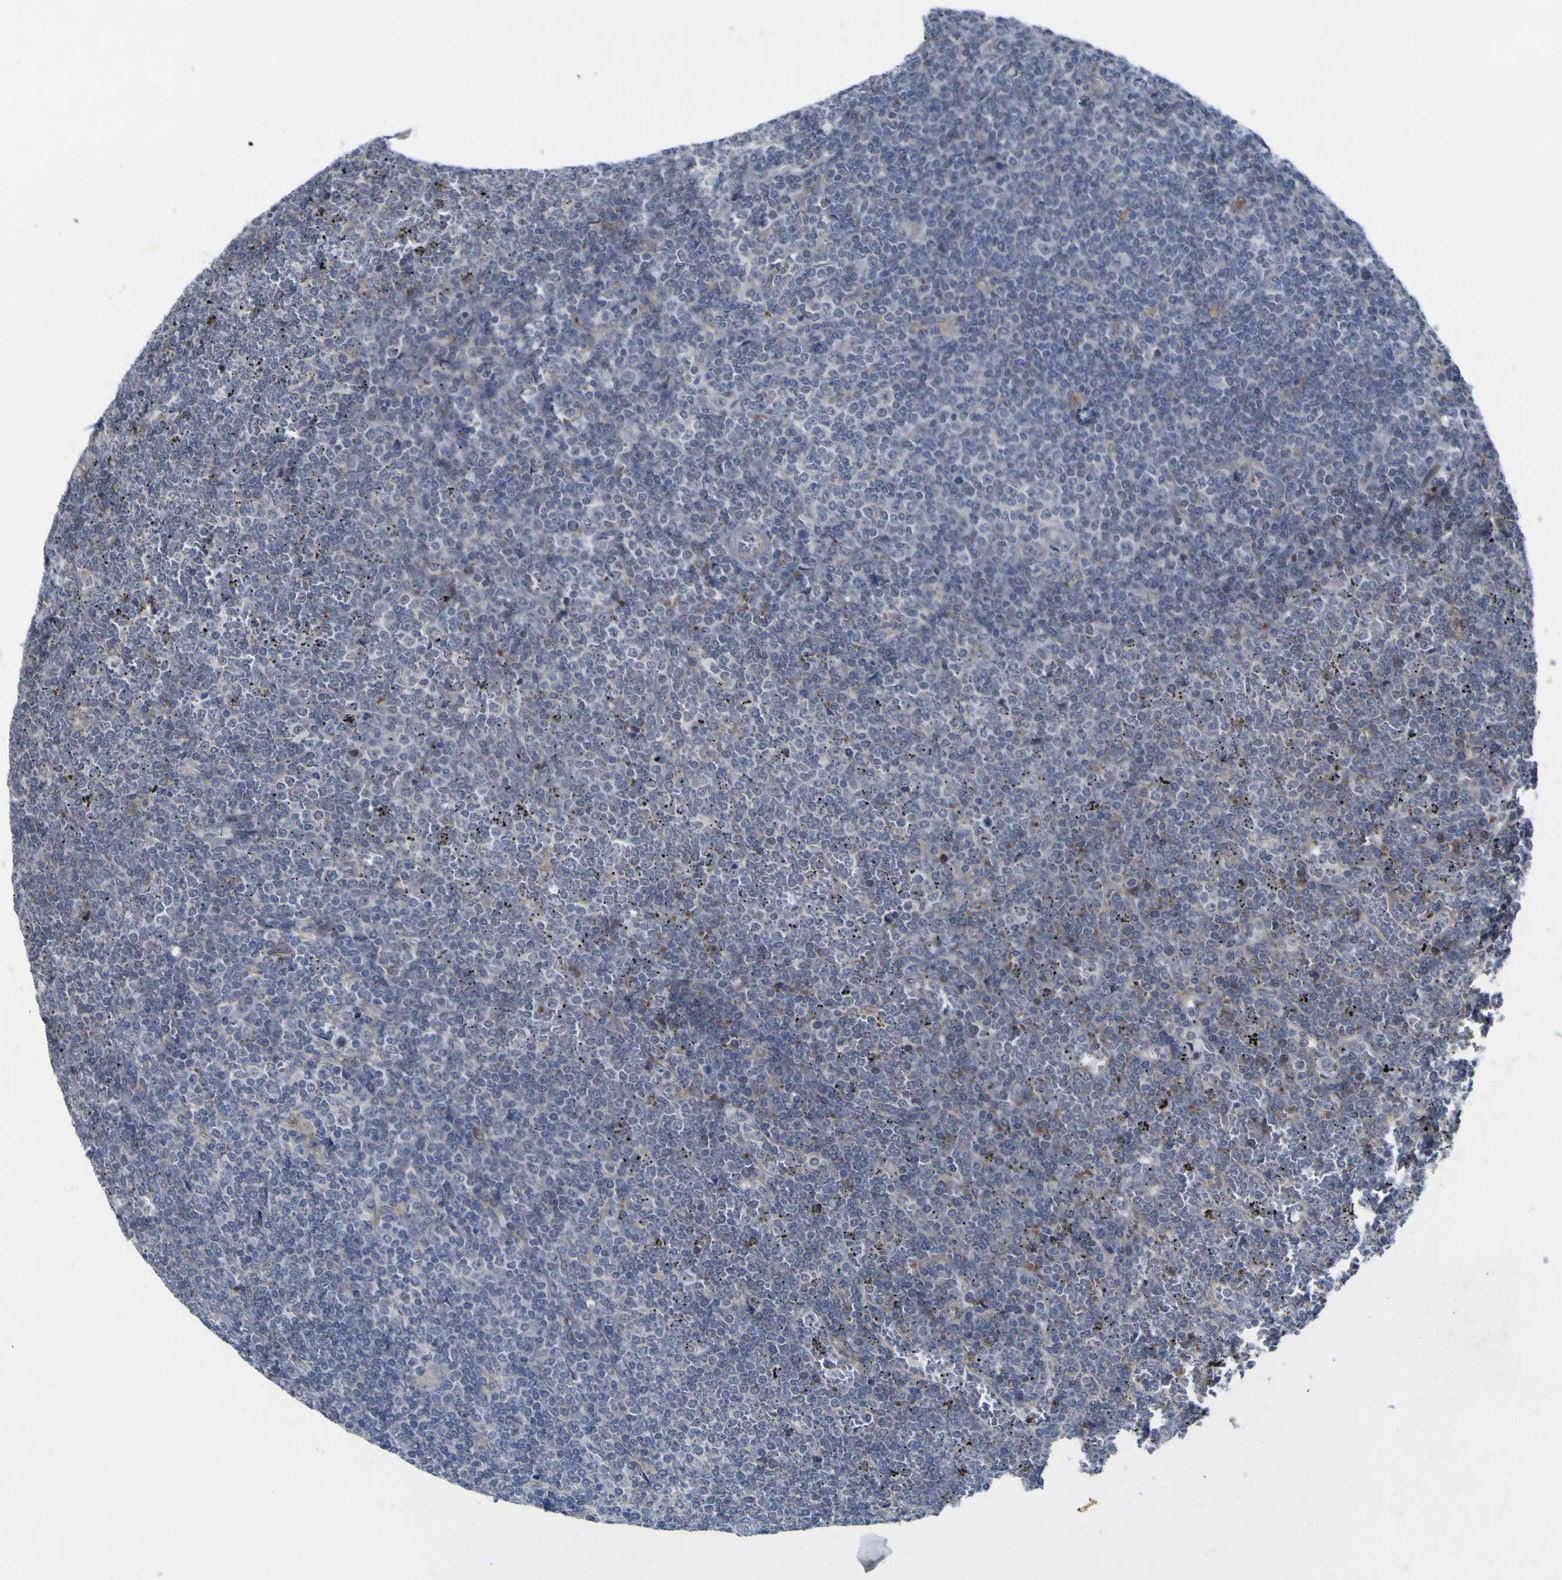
{"staining": {"intensity": "negative", "quantity": "none", "location": "none"}, "tissue": "lymphoma", "cell_type": "Tumor cells", "image_type": "cancer", "snomed": [{"axis": "morphology", "description": "Malignant lymphoma, non-Hodgkin's type, Low grade"}, {"axis": "topography", "description": "Spleen"}], "caption": "Tumor cells are negative for protein expression in human low-grade malignant lymphoma, non-Hodgkin's type. Nuclei are stained in blue.", "gene": "NAV1", "patient": {"sex": "female", "age": 19}}